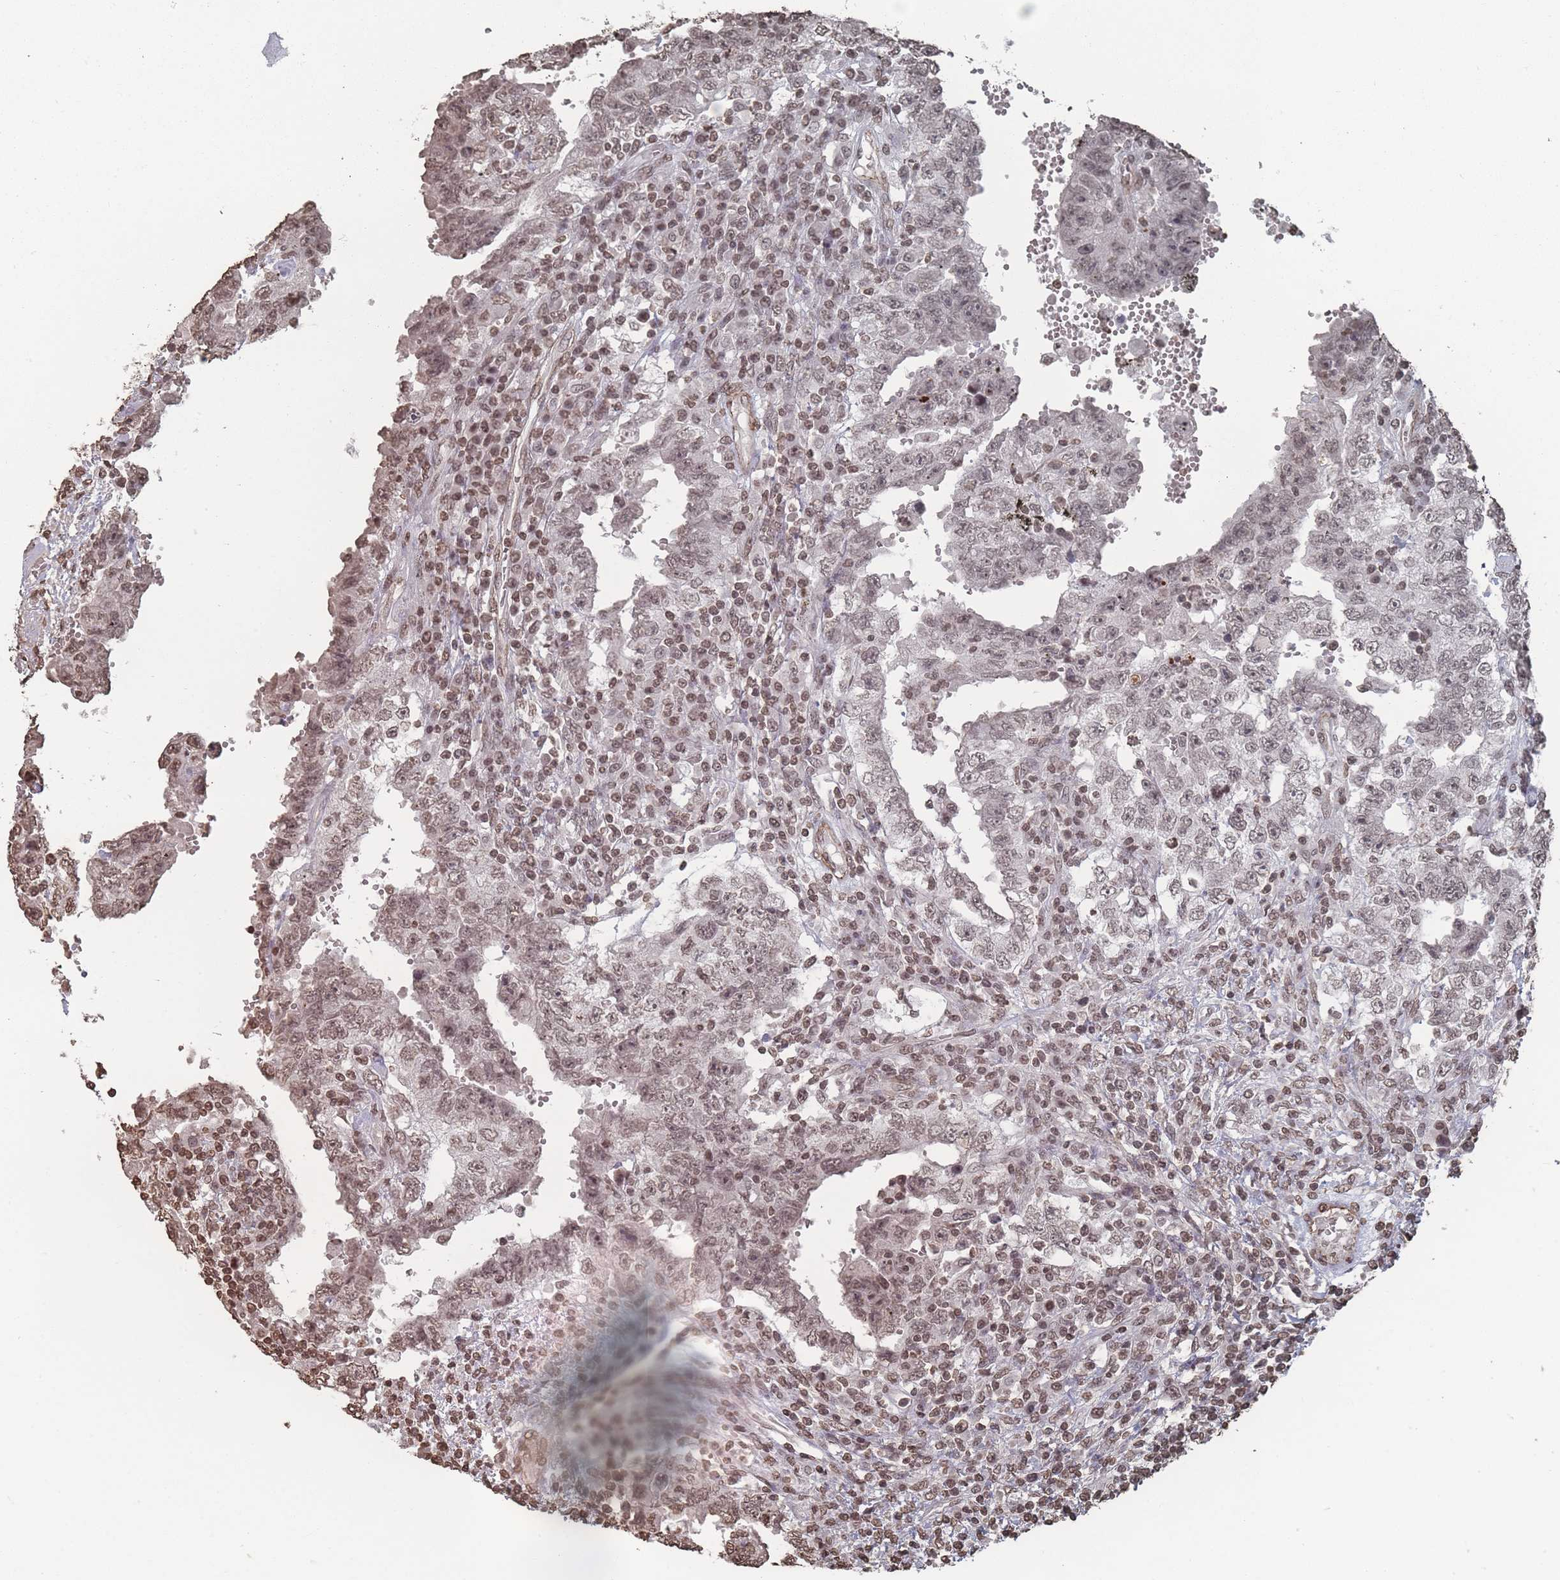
{"staining": {"intensity": "weak", "quantity": "25%-75%", "location": "nuclear"}, "tissue": "testis cancer", "cell_type": "Tumor cells", "image_type": "cancer", "snomed": [{"axis": "morphology", "description": "Carcinoma, Embryonal, NOS"}, {"axis": "topography", "description": "Testis"}], "caption": "This is an image of immunohistochemistry (IHC) staining of embryonal carcinoma (testis), which shows weak positivity in the nuclear of tumor cells.", "gene": "PLEKHG5", "patient": {"sex": "male", "age": 26}}